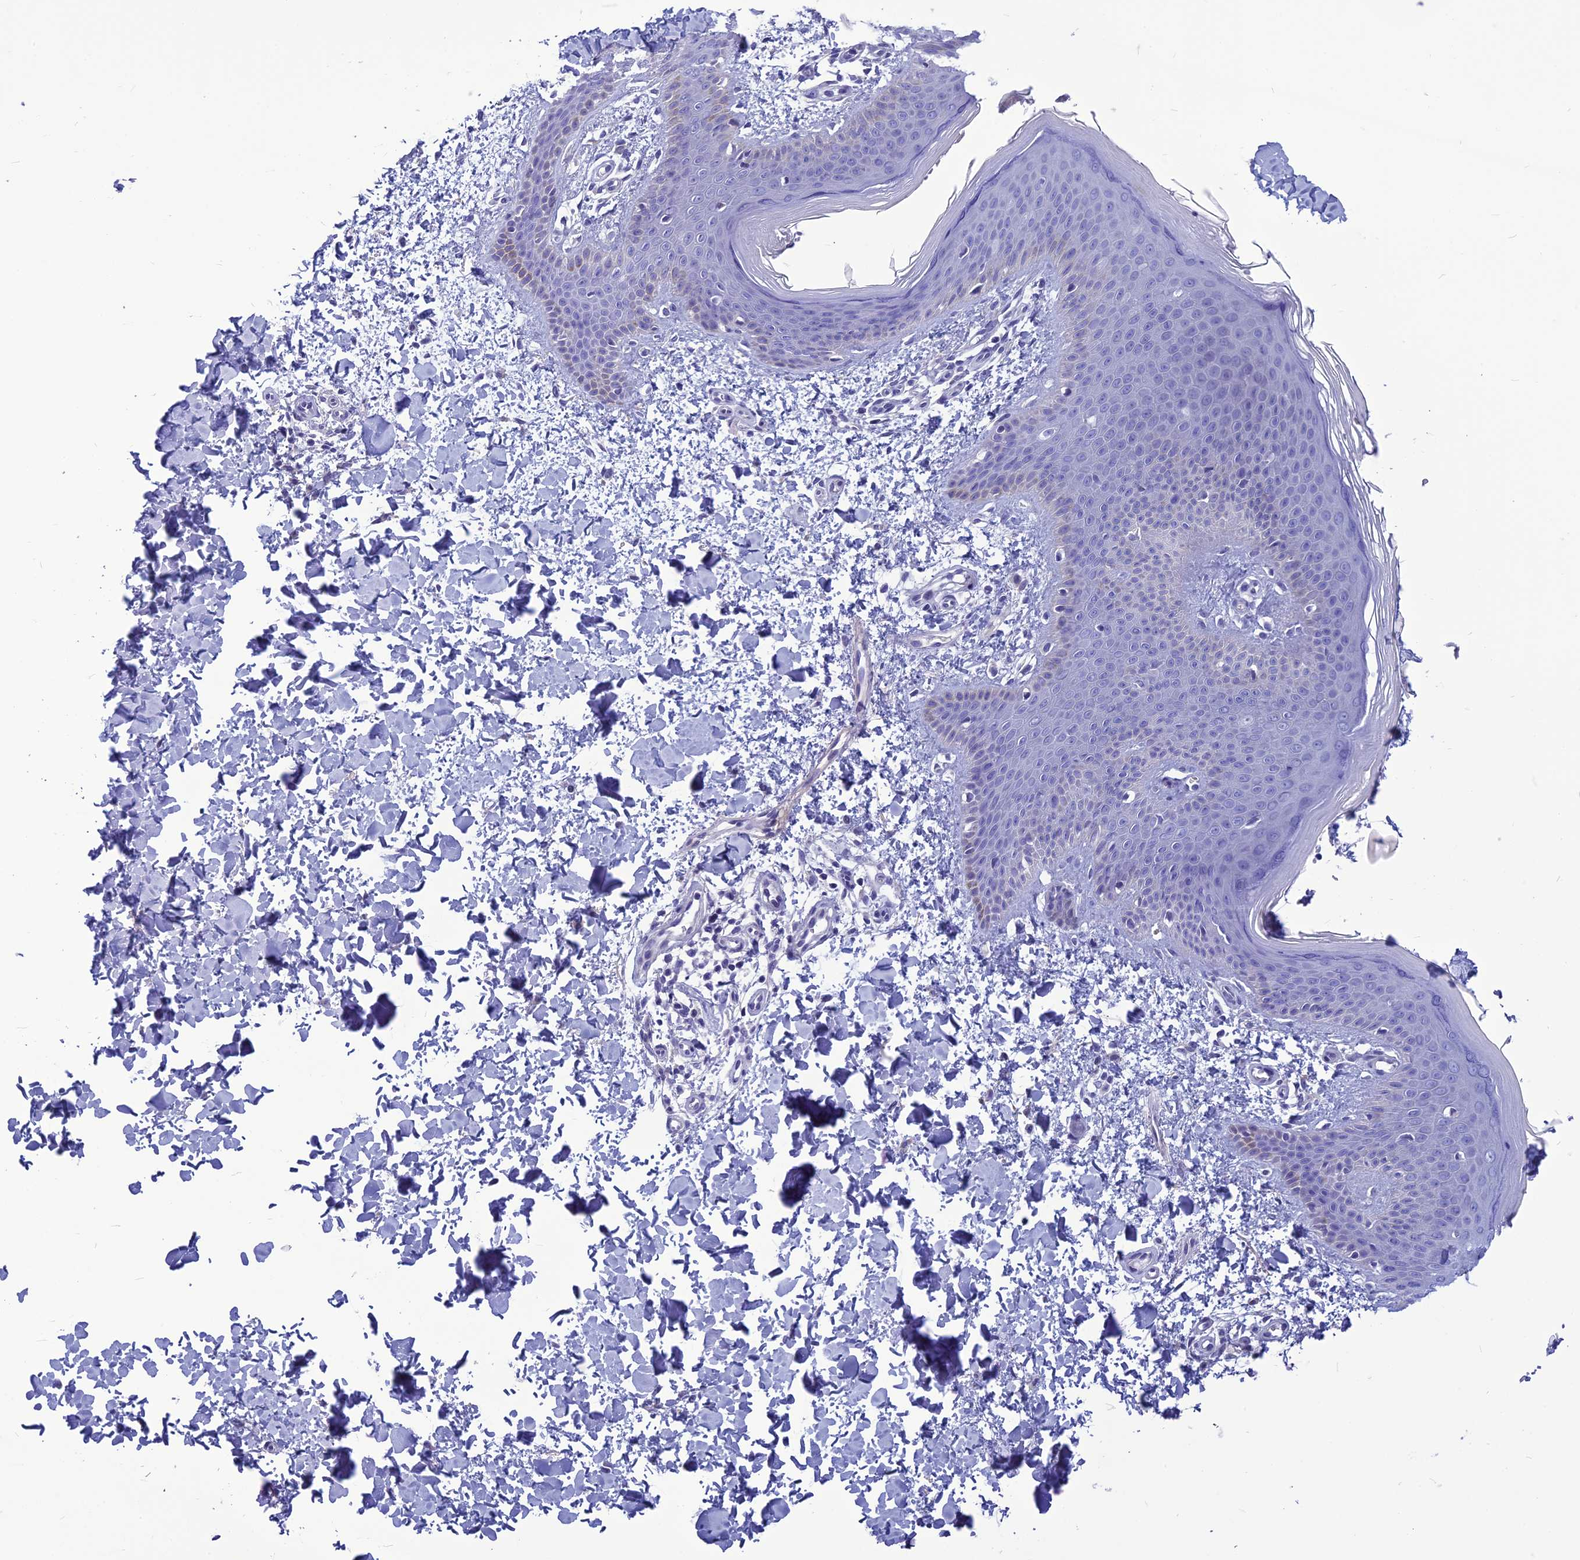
{"staining": {"intensity": "negative", "quantity": "none", "location": "none"}, "tissue": "skin", "cell_type": "Fibroblasts", "image_type": "normal", "snomed": [{"axis": "morphology", "description": "Normal tissue, NOS"}, {"axis": "topography", "description": "Skin"}], "caption": "Normal skin was stained to show a protein in brown. There is no significant positivity in fibroblasts. (IHC, brightfield microscopy, high magnification).", "gene": "BBS2", "patient": {"sex": "male", "age": 36}}